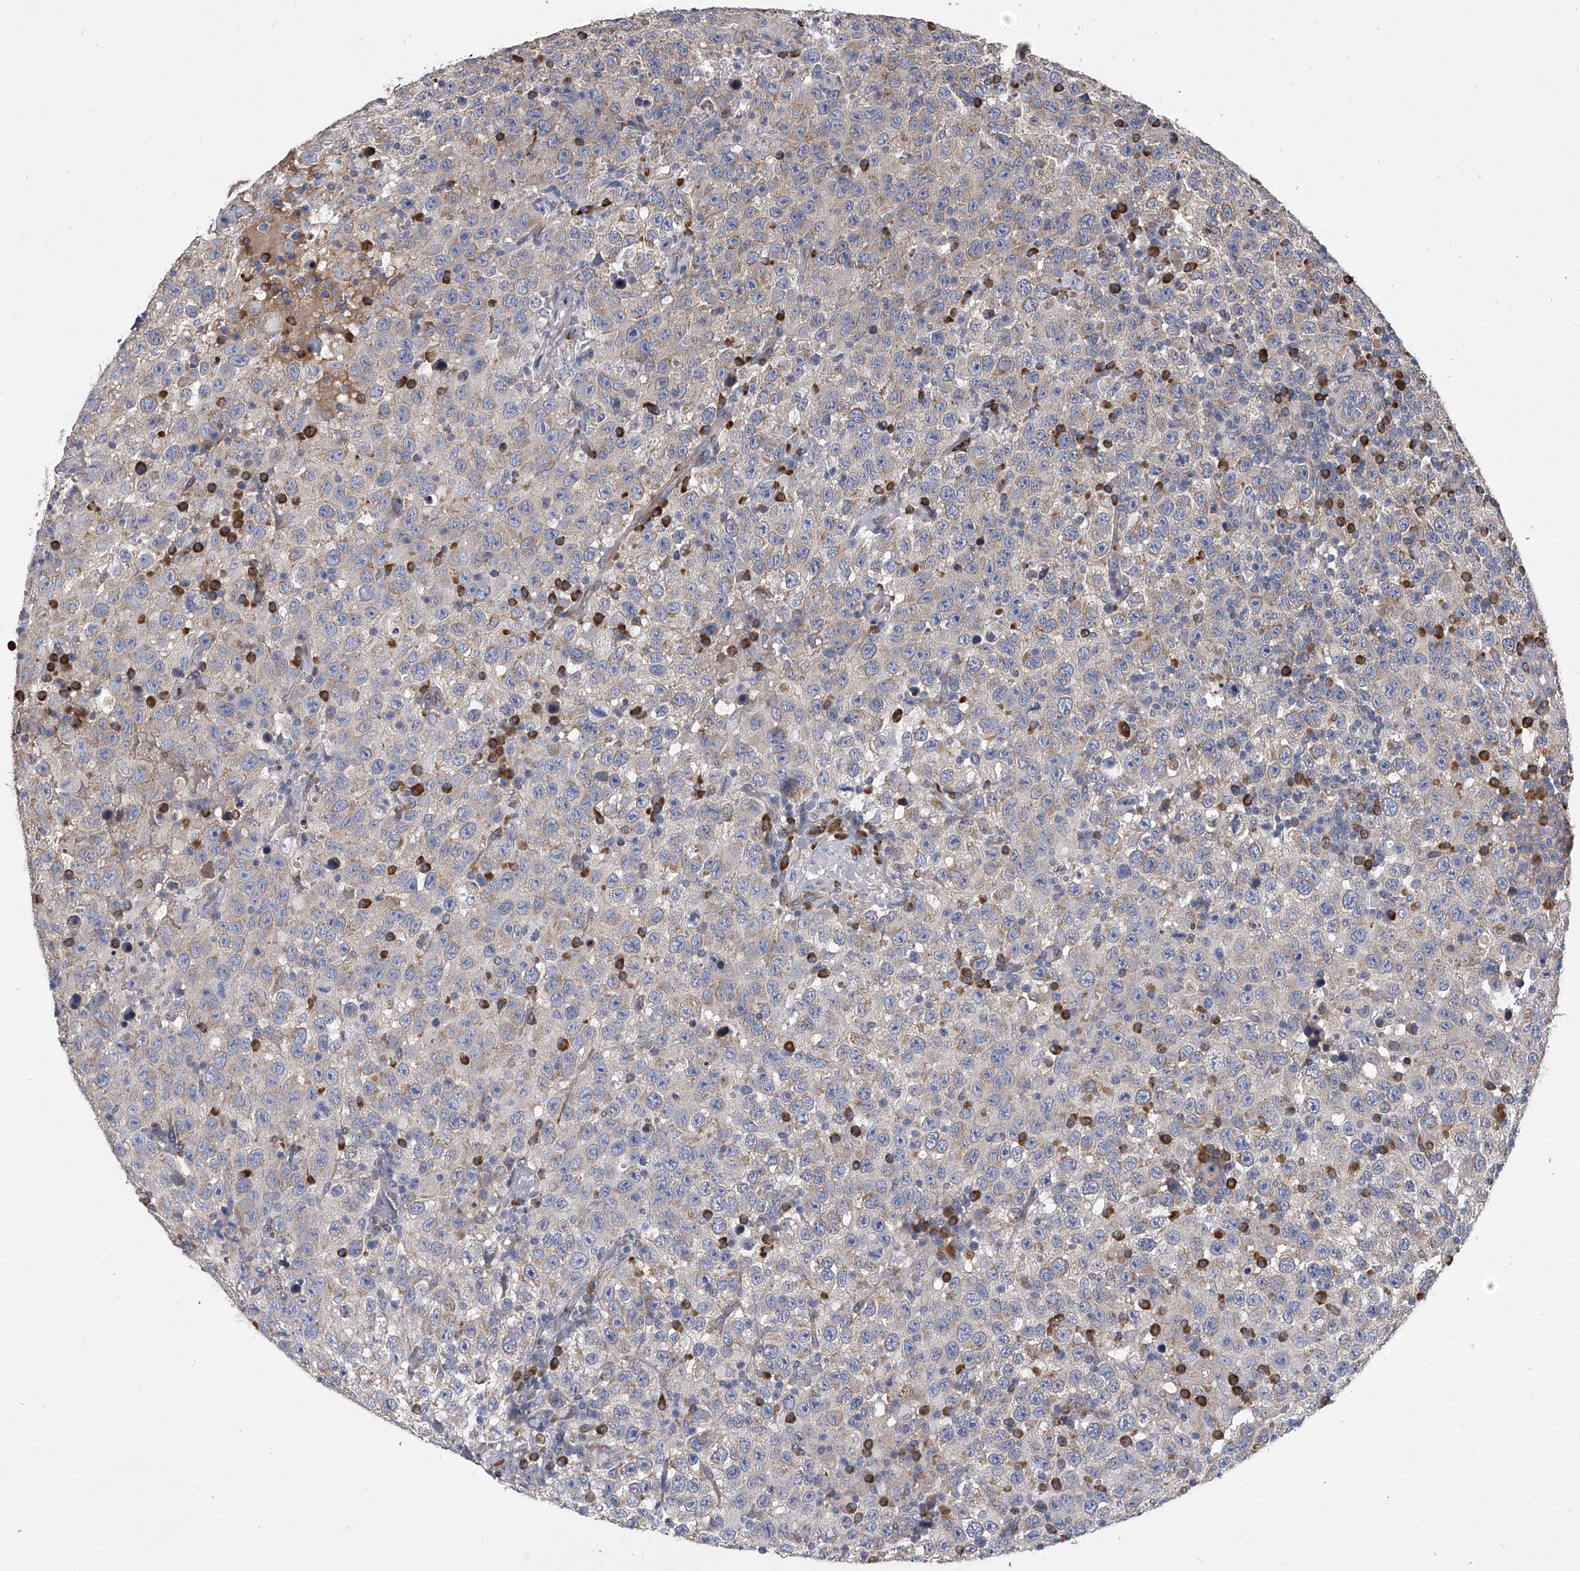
{"staining": {"intensity": "negative", "quantity": "none", "location": "none"}, "tissue": "testis cancer", "cell_type": "Tumor cells", "image_type": "cancer", "snomed": [{"axis": "morphology", "description": "Seminoma, NOS"}, {"axis": "topography", "description": "Testis"}], "caption": "Immunohistochemistry of human testis cancer reveals no staining in tumor cells.", "gene": "CCR4", "patient": {"sex": "male", "age": 41}}